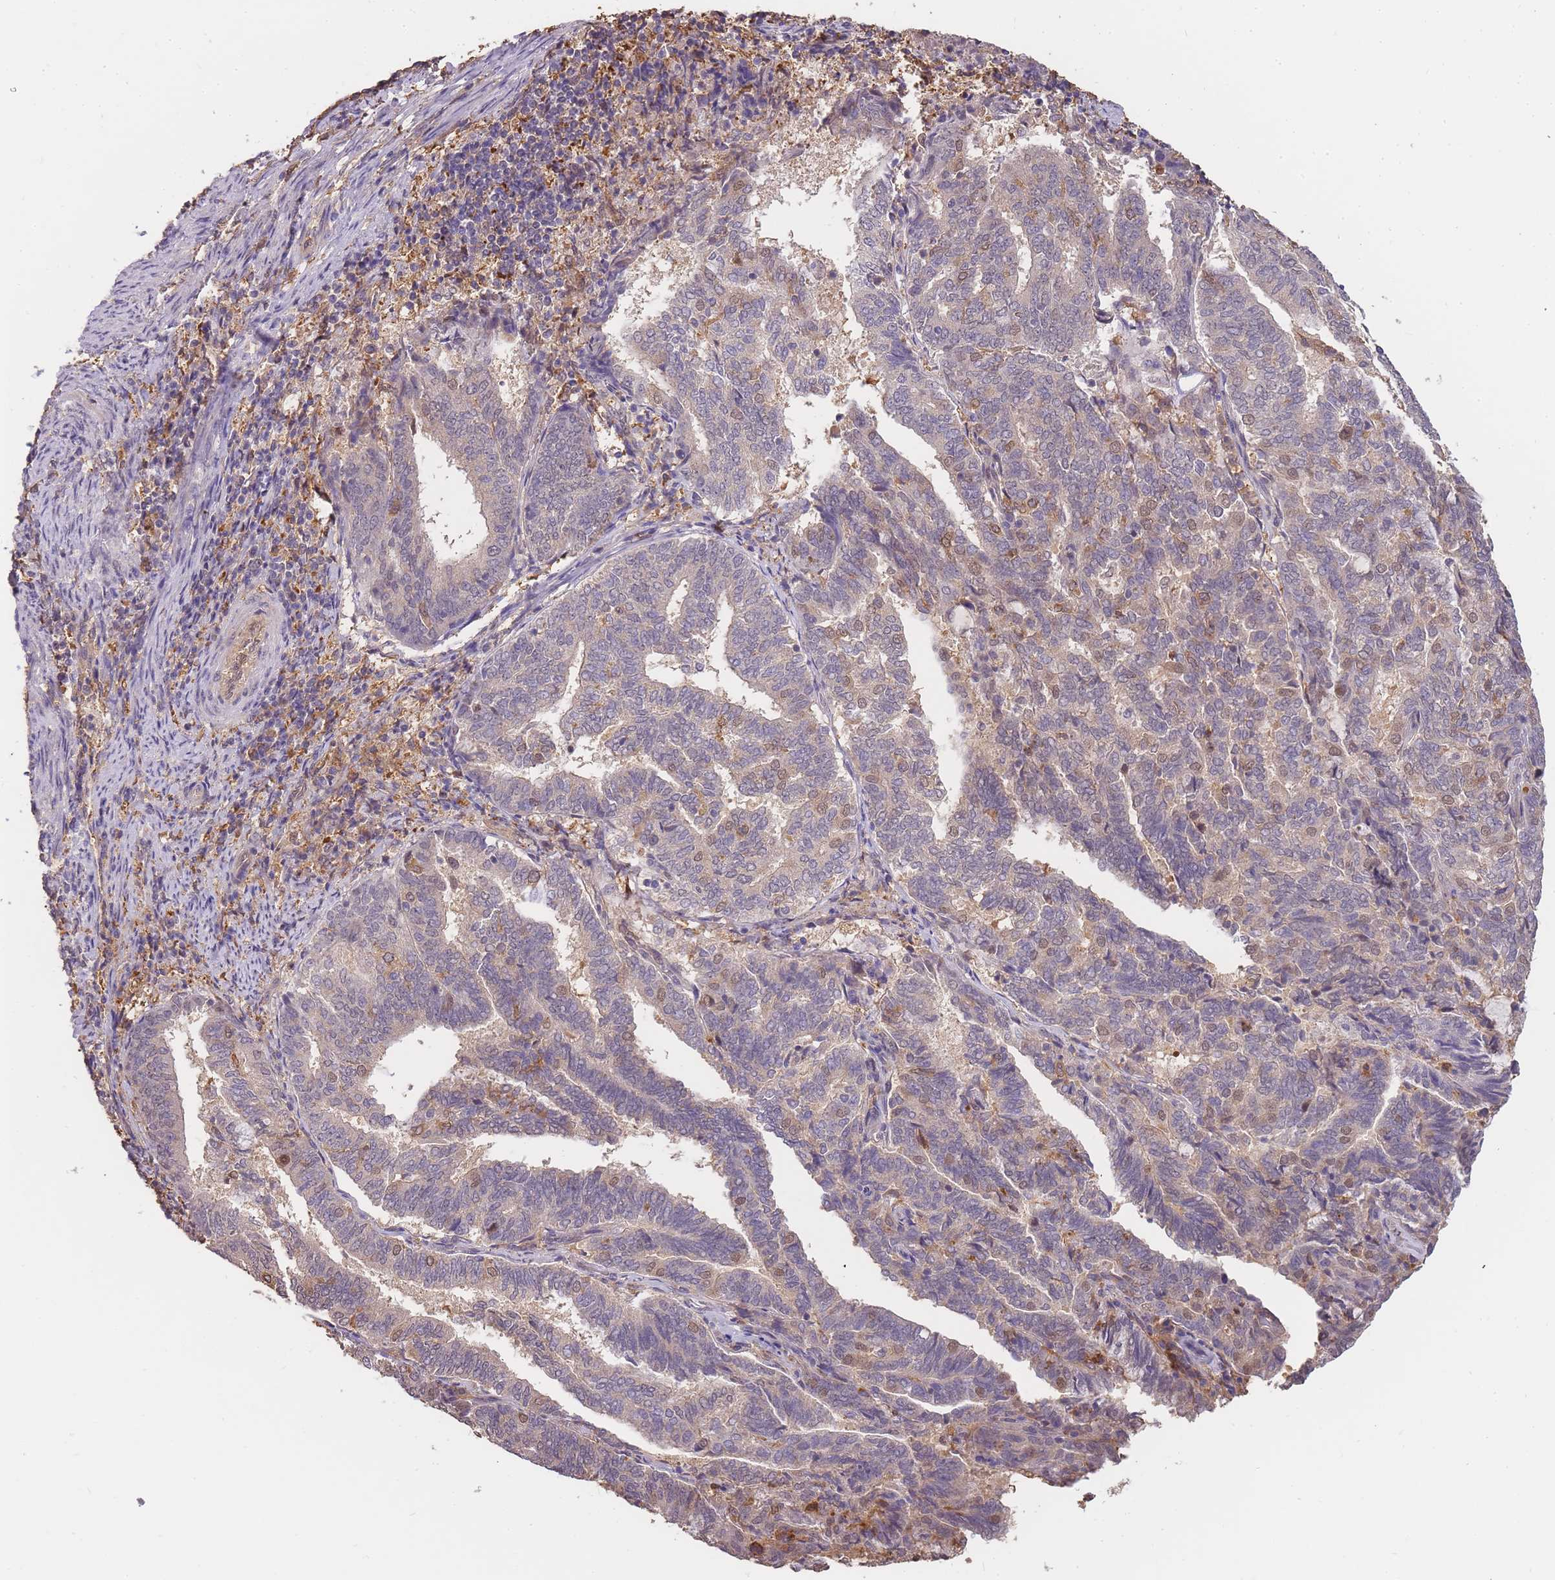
{"staining": {"intensity": "moderate", "quantity": "<25%", "location": "nuclear"}, "tissue": "endometrial cancer", "cell_type": "Tumor cells", "image_type": "cancer", "snomed": [{"axis": "morphology", "description": "Adenocarcinoma, NOS"}, {"axis": "topography", "description": "Endometrium"}], "caption": "The immunohistochemical stain highlights moderate nuclear expression in tumor cells of endometrial cancer (adenocarcinoma) tissue.", "gene": "CDKN2AIPNL", "patient": {"sex": "female", "age": 80}}